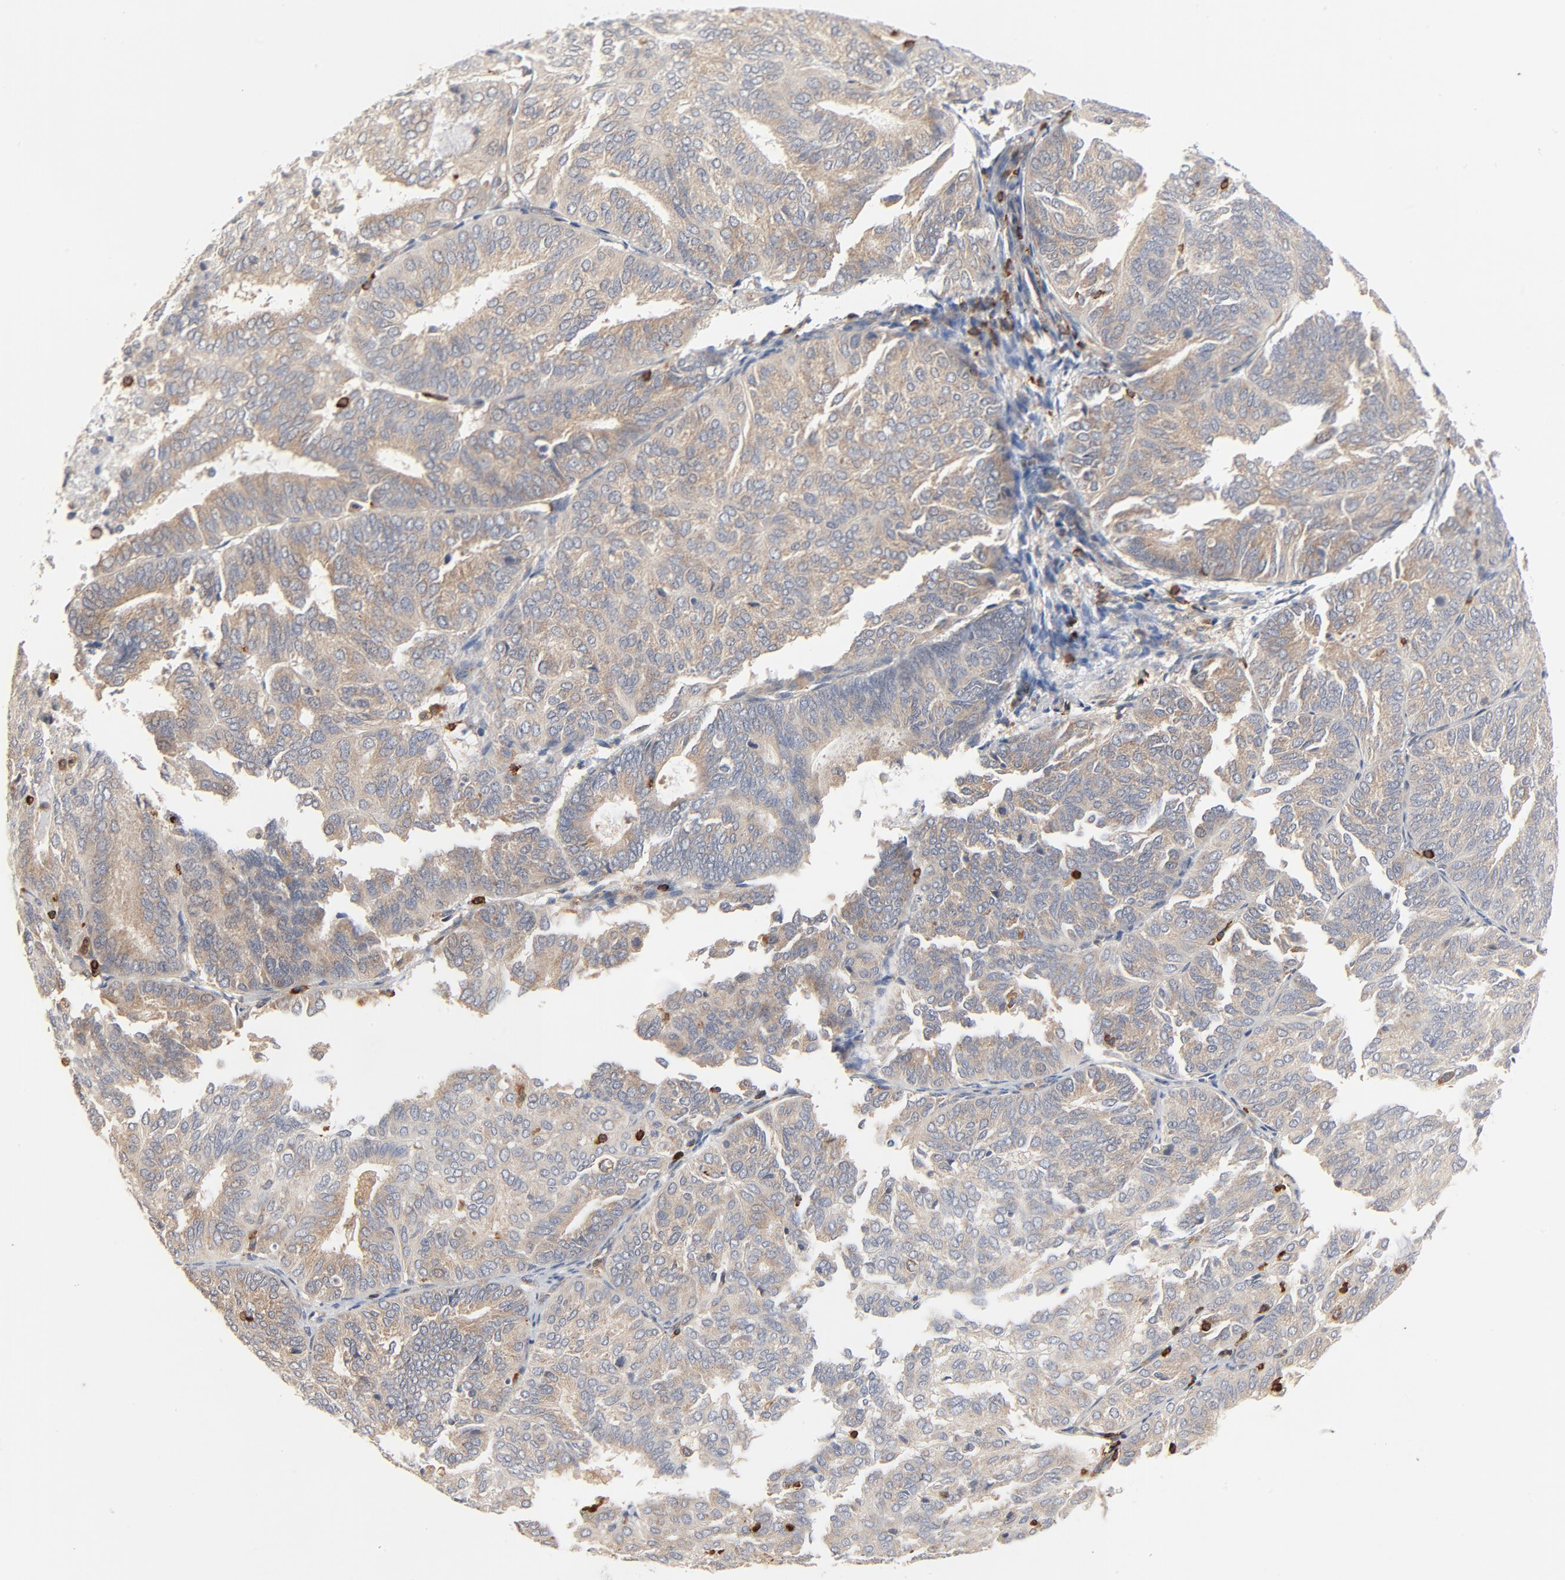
{"staining": {"intensity": "weak", "quantity": ">75%", "location": "cytoplasmic/membranous"}, "tissue": "endometrial cancer", "cell_type": "Tumor cells", "image_type": "cancer", "snomed": [{"axis": "morphology", "description": "Adenocarcinoma, NOS"}, {"axis": "topography", "description": "Endometrium"}], "caption": "Immunohistochemical staining of human endometrial cancer (adenocarcinoma) demonstrates weak cytoplasmic/membranous protein expression in approximately >75% of tumor cells.", "gene": "SH3KBP1", "patient": {"sex": "female", "age": 59}}